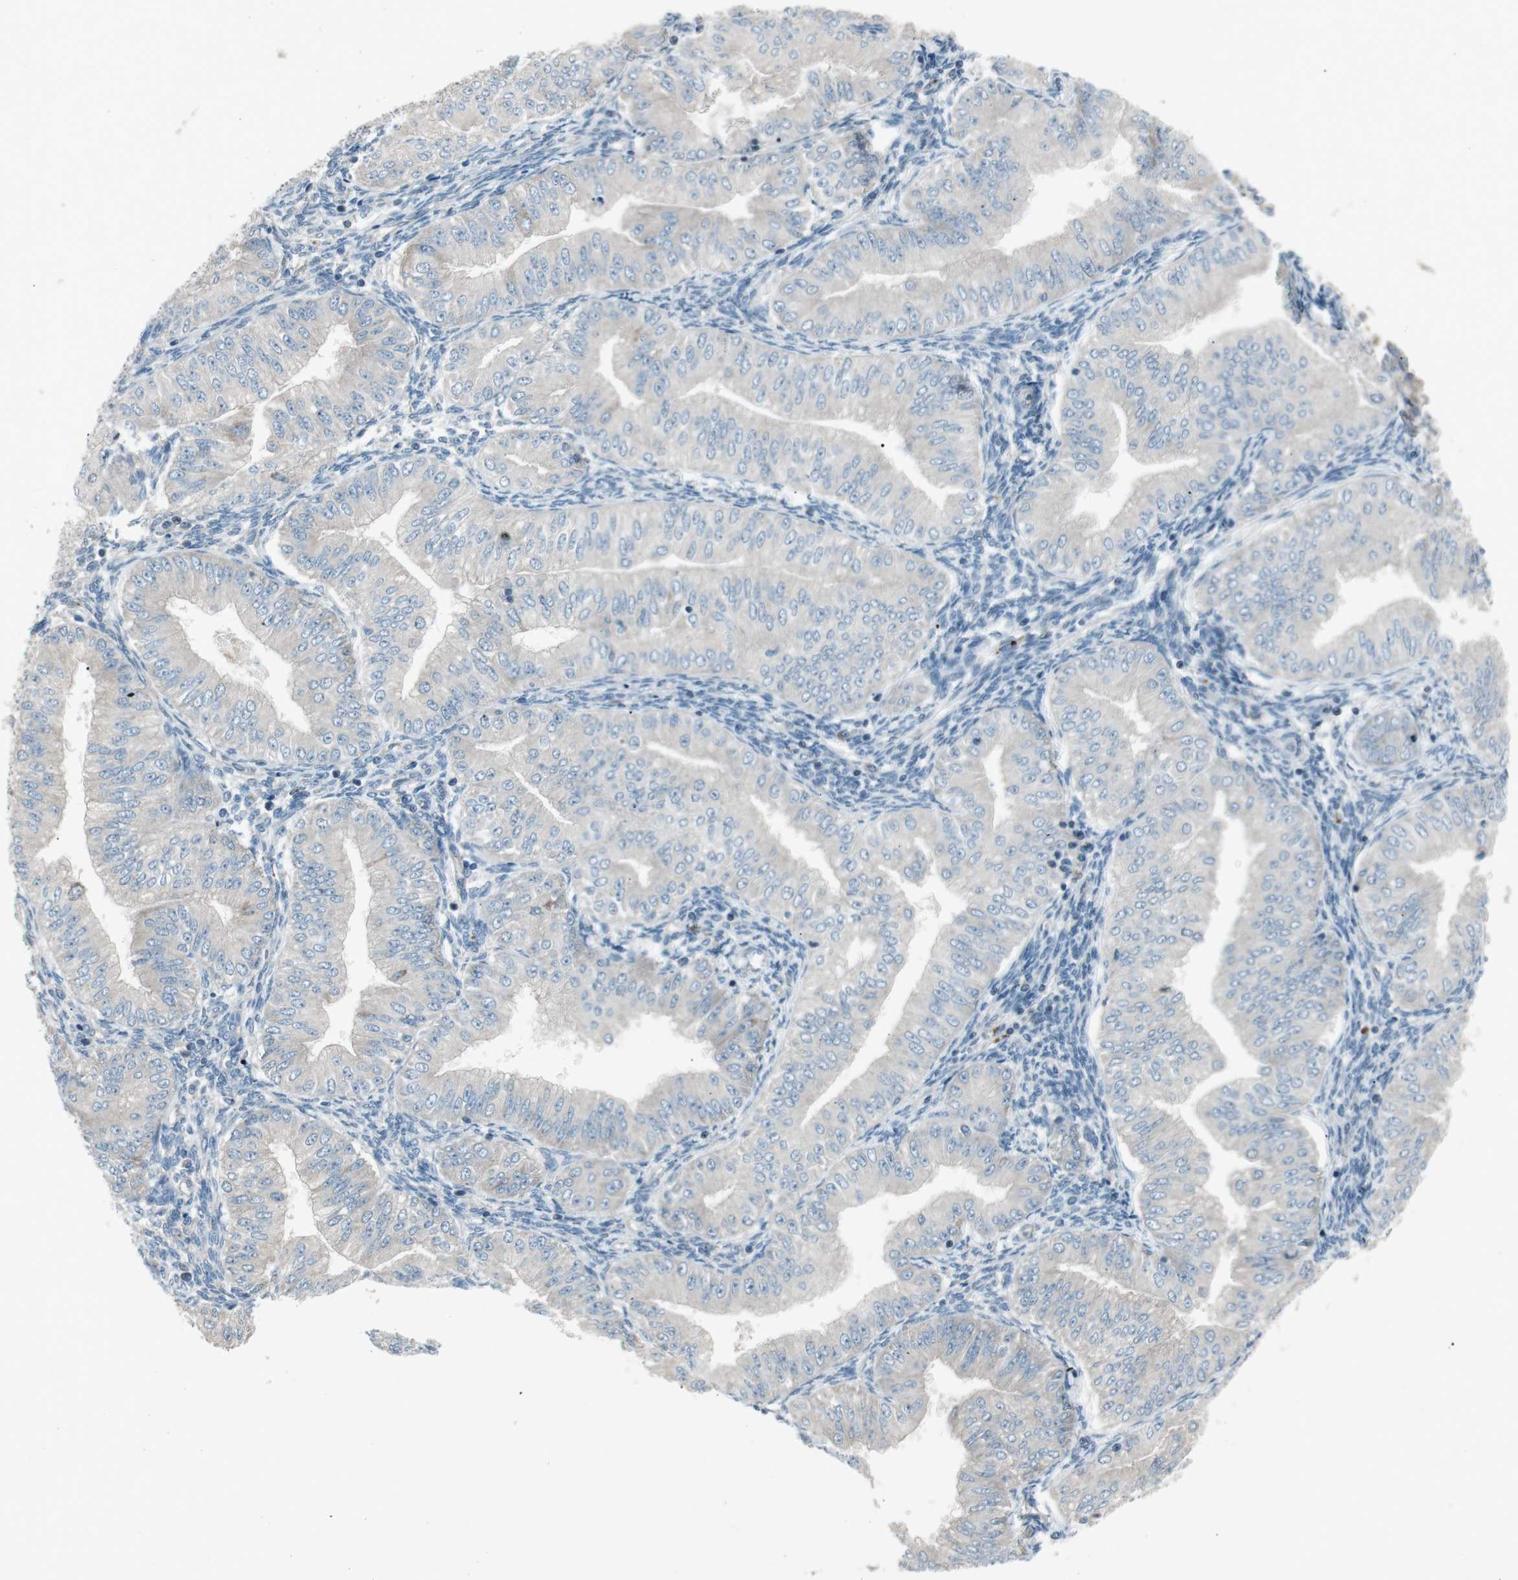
{"staining": {"intensity": "negative", "quantity": "none", "location": "none"}, "tissue": "endometrial cancer", "cell_type": "Tumor cells", "image_type": "cancer", "snomed": [{"axis": "morphology", "description": "Normal tissue, NOS"}, {"axis": "morphology", "description": "Adenocarcinoma, NOS"}, {"axis": "topography", "description": "Endometrium"}], "caption": "Tumor cells show no significant protein positivity in adenocarcinoma (endometrial).", "gene": "PANK2", "patient": {"sex": "female", "age": 53}}